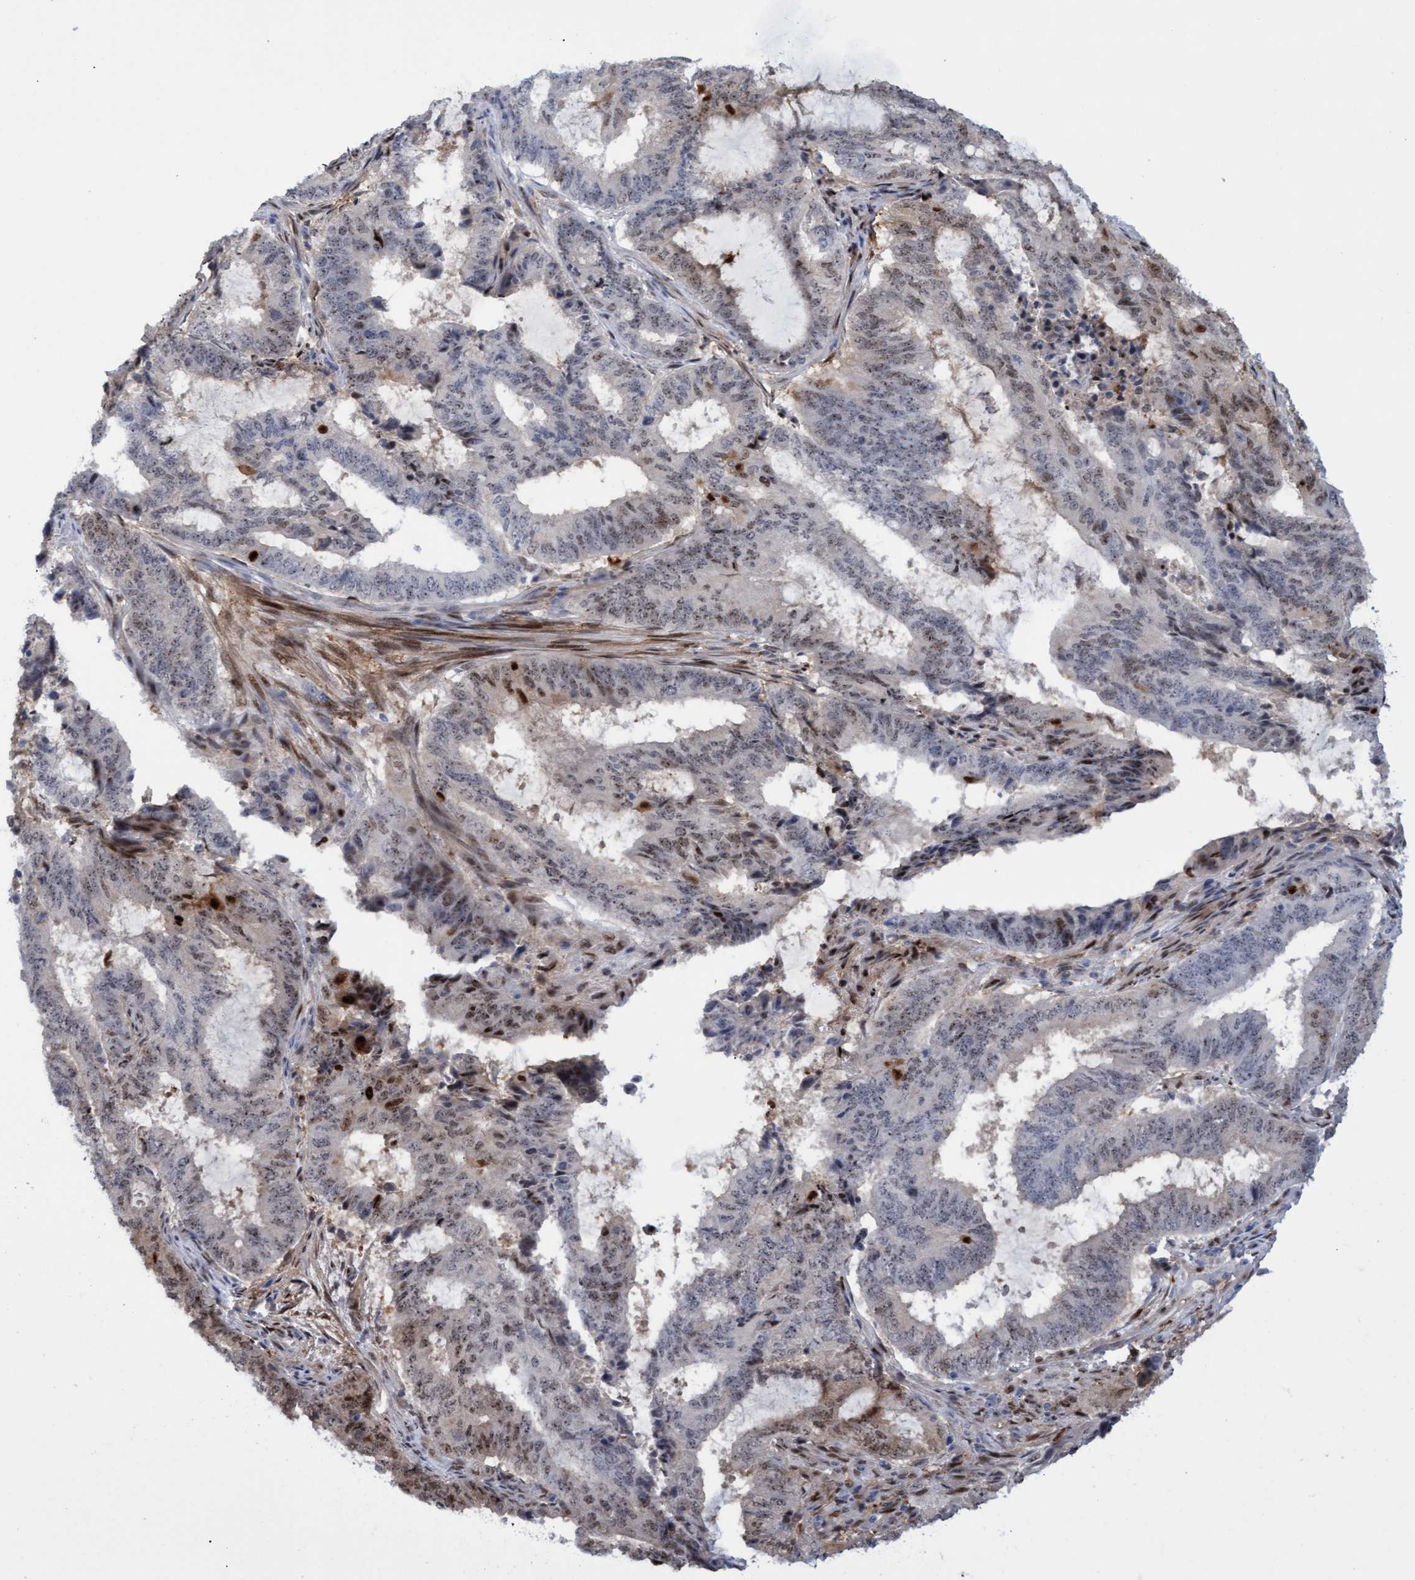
{"staining": {"intensity": "weak", "quantity": "25%-75%", "location": "nuclear"}, "tissue": "endometrial cancer", "cell_type": "Tumor cells", "image_type": "cancer", "snomed": [{"axis": "morphology", "description": "Adenocarcinoma, NOS"}, {"axis": "topography", "description": "Endometrium"}], "caption": "About 25%-75% of tumor cells in human endometrial adenocarcinoma exhibit weak nuclear protein expression as visualized by brown immunohistochemical staining.", "gene": "PINX1", "patient": {"sex": "female", "age": 51}}